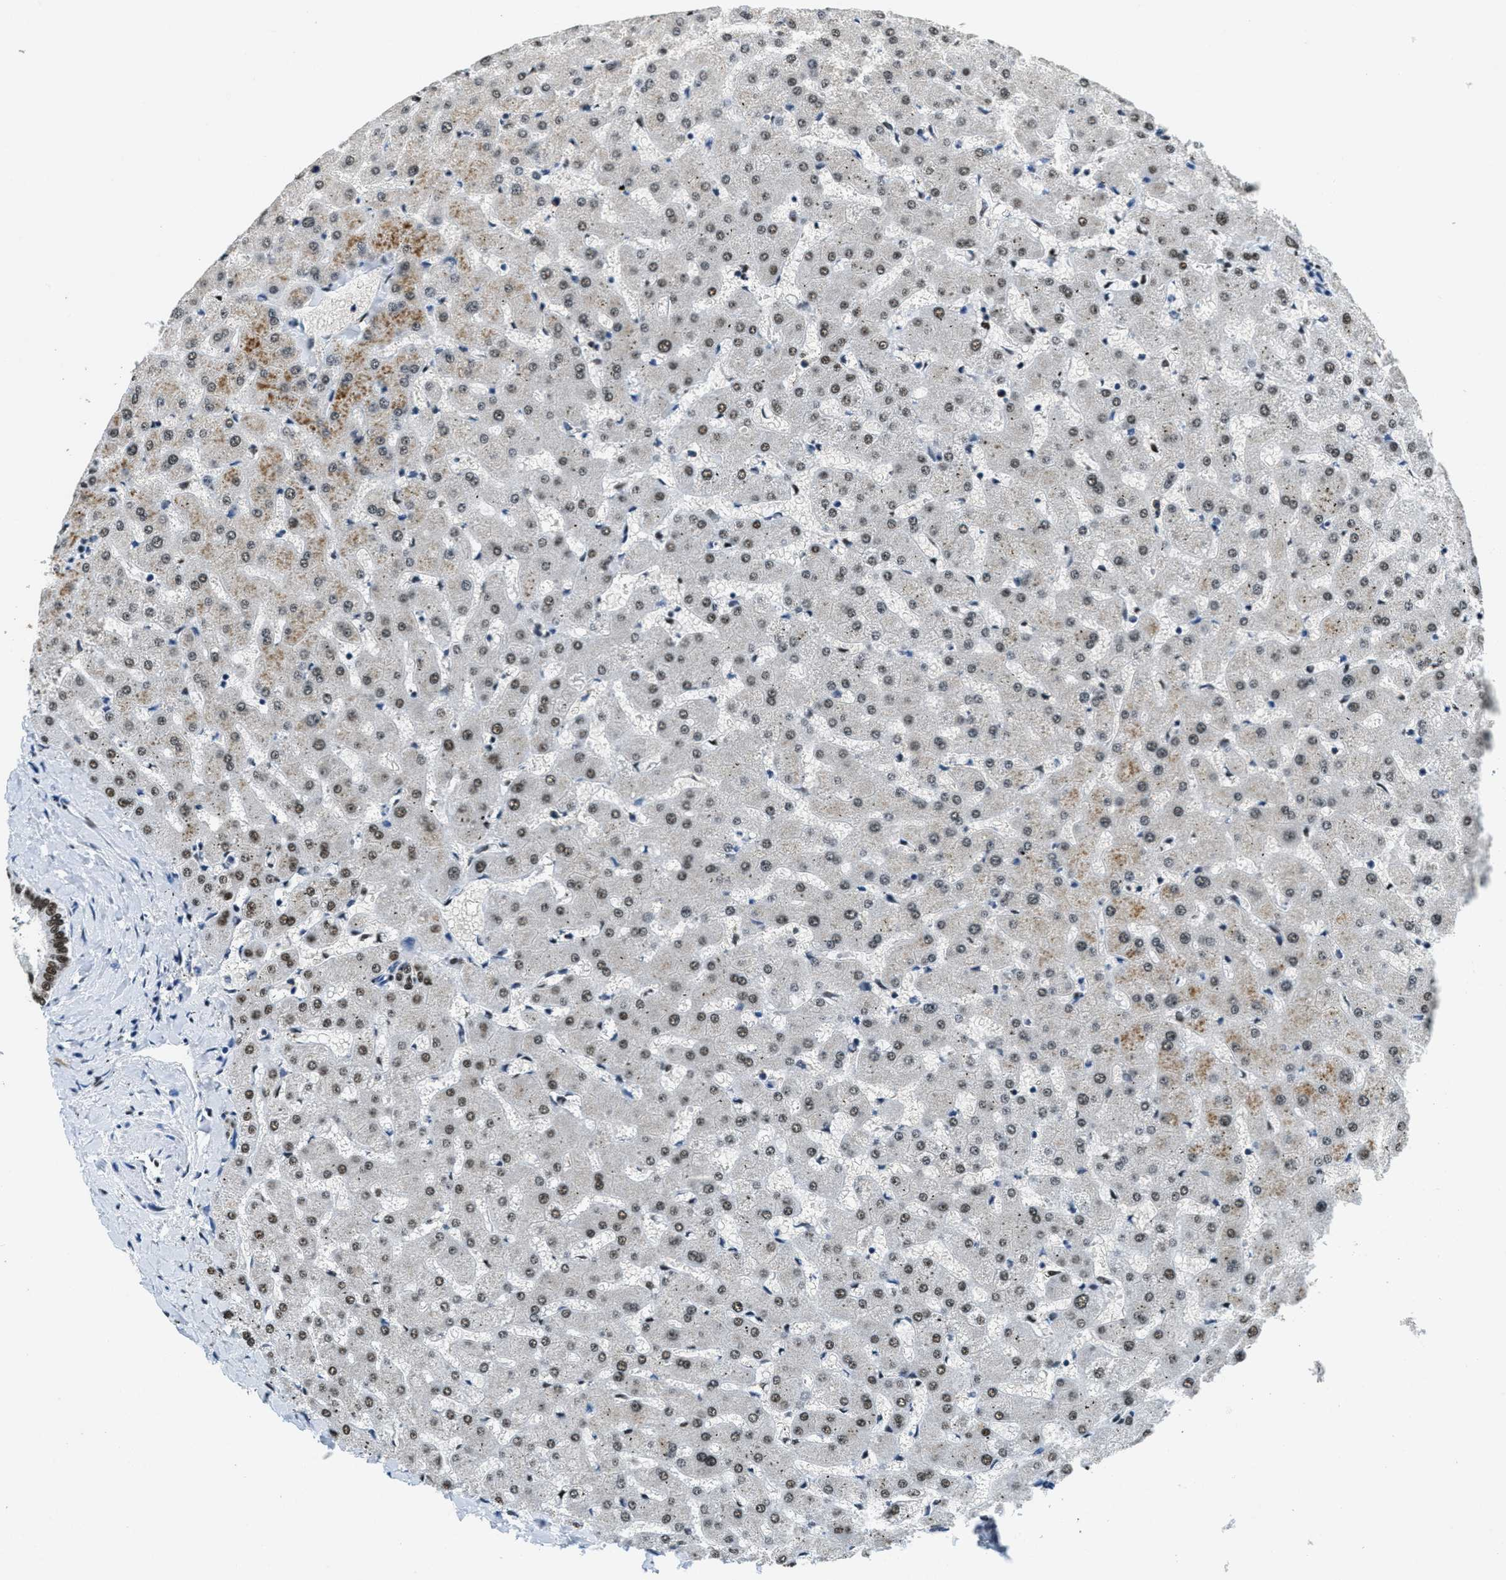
{"staining": {"intensity": "strong", "quantity": ">75%", "location": "nuclear"}, "tissue": "liver", "cell_type": "Cholangiocytes", "image_type": "normal", "snomed": [{"axis": "morphology", "description": "Normal tissue, NOS"}, {"axis": "topography", "description": "Liver"}], "caption": "Immunohistochemistry (IHC) micrograph of unremarkable liver: human liver stained using immunohistochemistry (IHC) shows high levels of strong protein expression localized specifically in the nuclear of cholangiocytes, appearing as a nuclear brown color.", "gene": "SSB", "patient": {"sex": "female", "age": 63}}